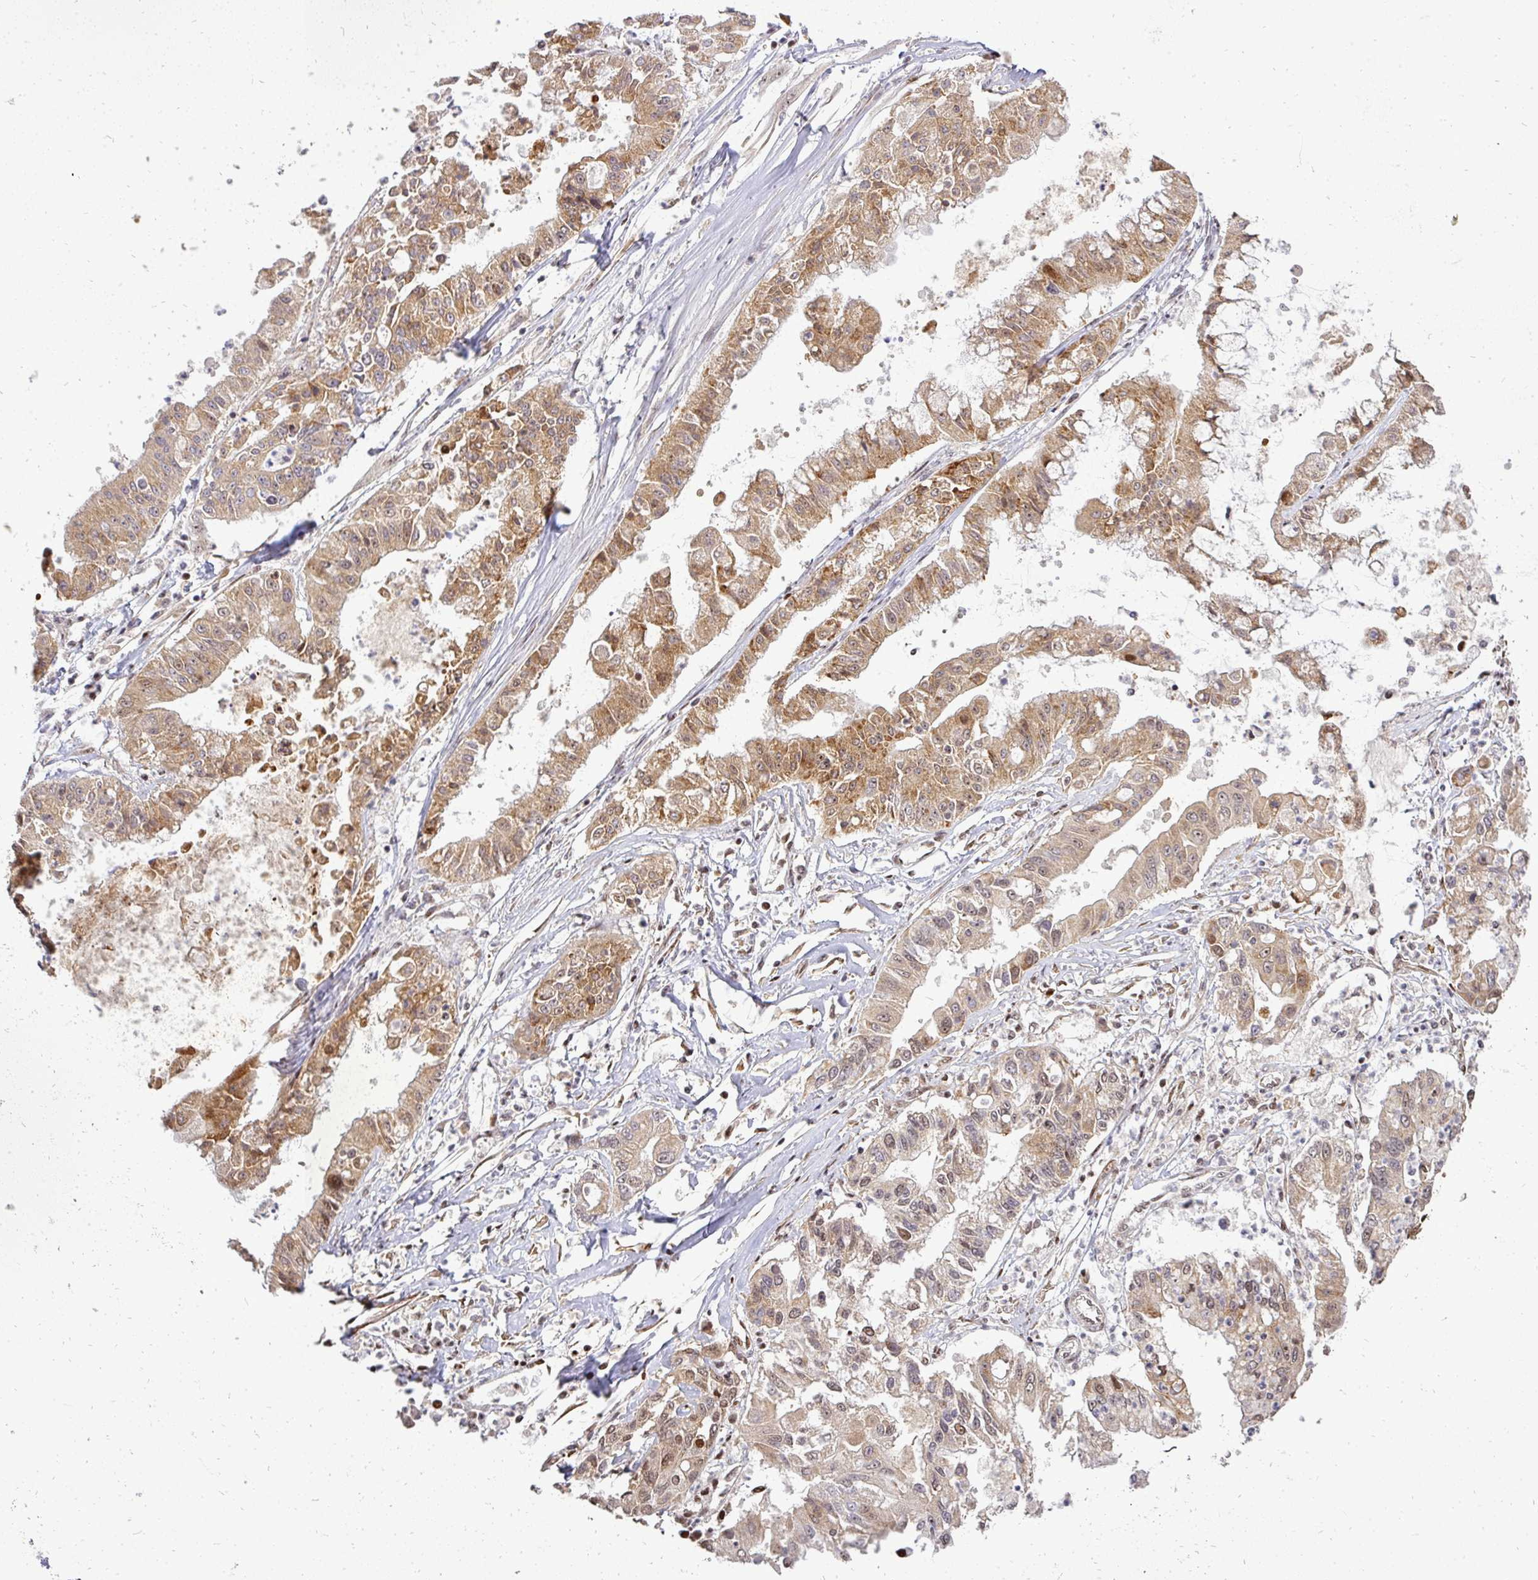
{"staining": {"intensity": "moderate", "quantity": ">75%", "location": "cytoplasmic/membranous,nuclear"}, "tissue": "ovarian cancer", "cell_type": "Tumor cells", "image_type": "cancer", "snomed": [{"axis": "morphology", "description": "Cystadenocarcinoma, mucinous, NOS"}, {"axis": "topography", "description": "Ovary"}], "caption": "Tumor cells demonstrate moderate cytoplasmic/membranous and nuclear expression in approximately >75% of cells in mucinous cystadenocarcinoma (ovarian). The staining was performed using DAB (3,3'-diaminobenzidine) to visualize the protein expression in brown, while the nuclei were stained in blue with hematoxylin (Magnification: 20x).", "gene": "PATZ1", "patient": {"sex": "female", "age": 70}}